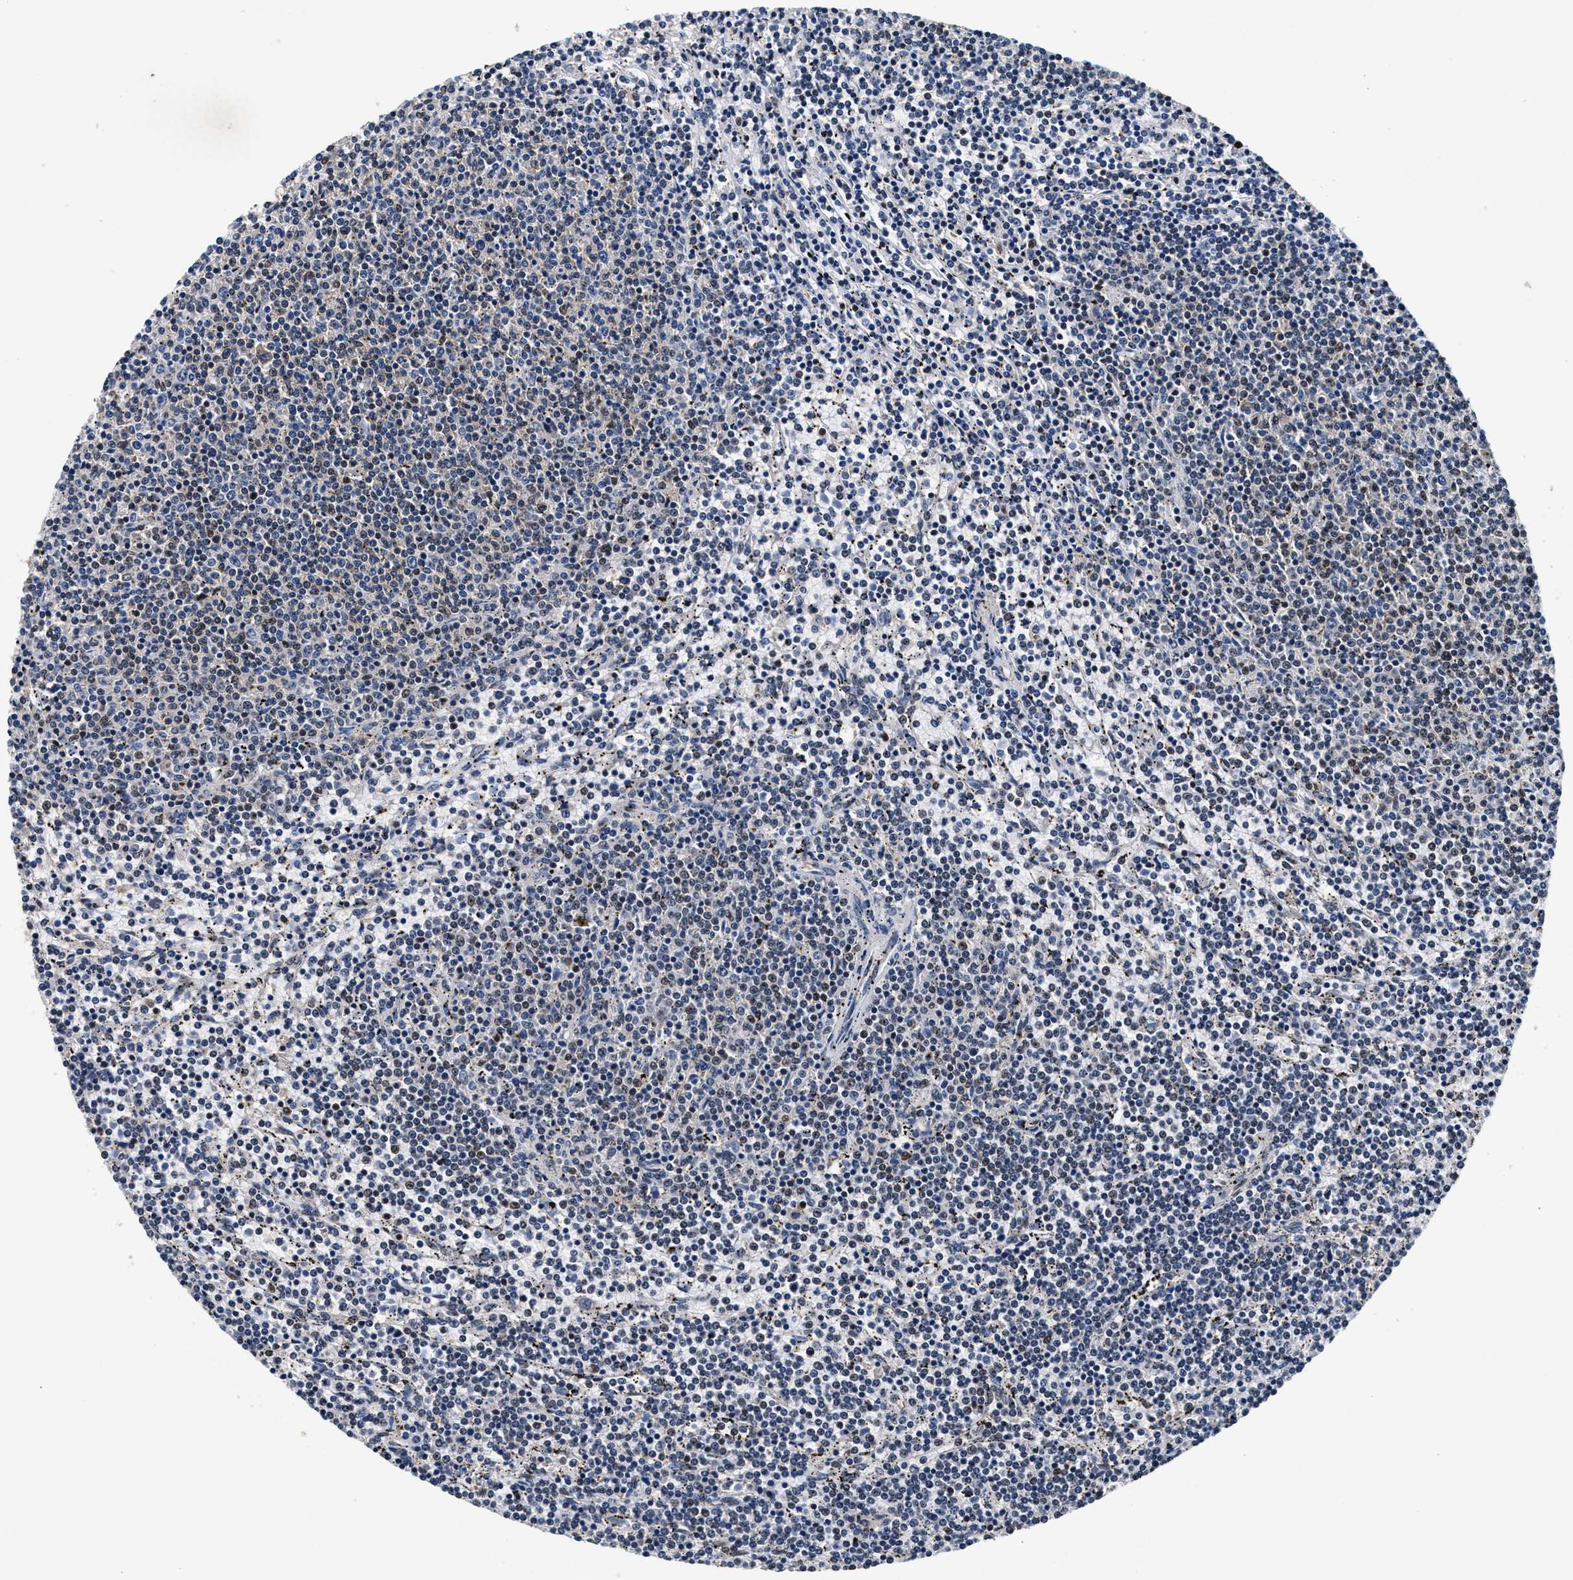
{"staining": {"intensity": "weak", "quantity": "25%-75%", "location": "nuclear"}, "tissue": "lymphoma", "cell_type": "Tumor cells", "image_type": "cancer", "snomed": [{"axis": "morphology", "description": "Malignant lymphoma, non-Hodgkin's type, Low grade"}, {"axis": "topography", "description": "Spleen"}], "caption": "This histopathology image shows lymphoma stained with immunohistochemistry to label a protein in brown. The nuclear of tumor cells show weak positivity for the protein. Nuclei are counter-stained blue.", "gene": "USP16", "patient": {"sex": "female", "age": 50}}